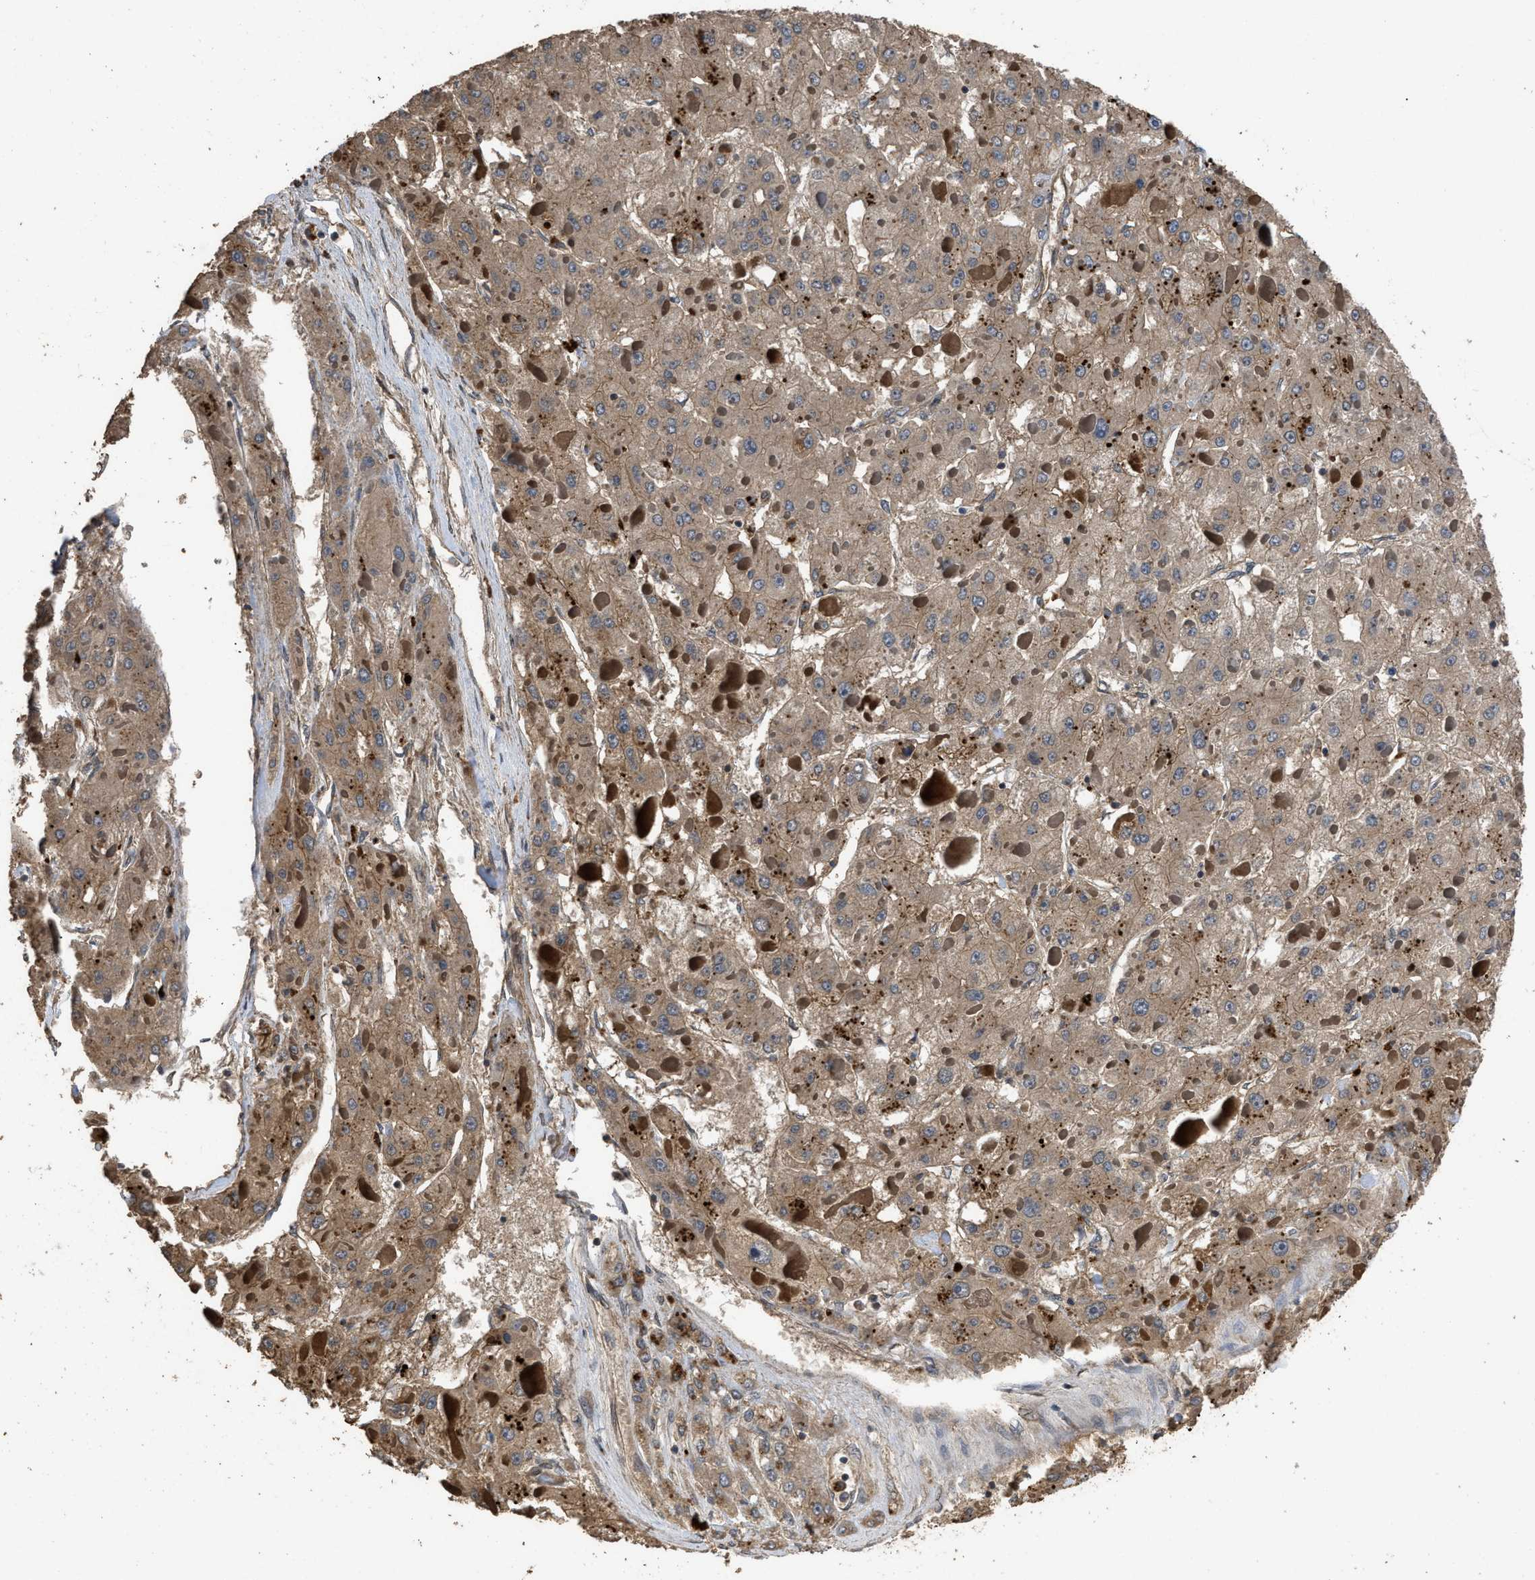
{"staining": {"intensity": "moderate", "quantity": ">75%", "location": "cytoplasmic/membranous"}, "tissue": "liver cancer", "cell_type": "Tumor cells", "image_type": "cancer", "snomed": [{"axis": "morphology", "description": "Carcinoma, Hepatocellular, NOS"}, {"axis": "topography", "description": "Liver"}], "caption": "Immunohistochemistry (IHC) image of liver hepatocellular carcinoma stained for a protein (brown), which shows medium levels of moderate cytoplasmic/membranous staining in approximately >75% of tumor cells.", "gene": "UTRN", "patient": {"sex": "female", "age": 73}}